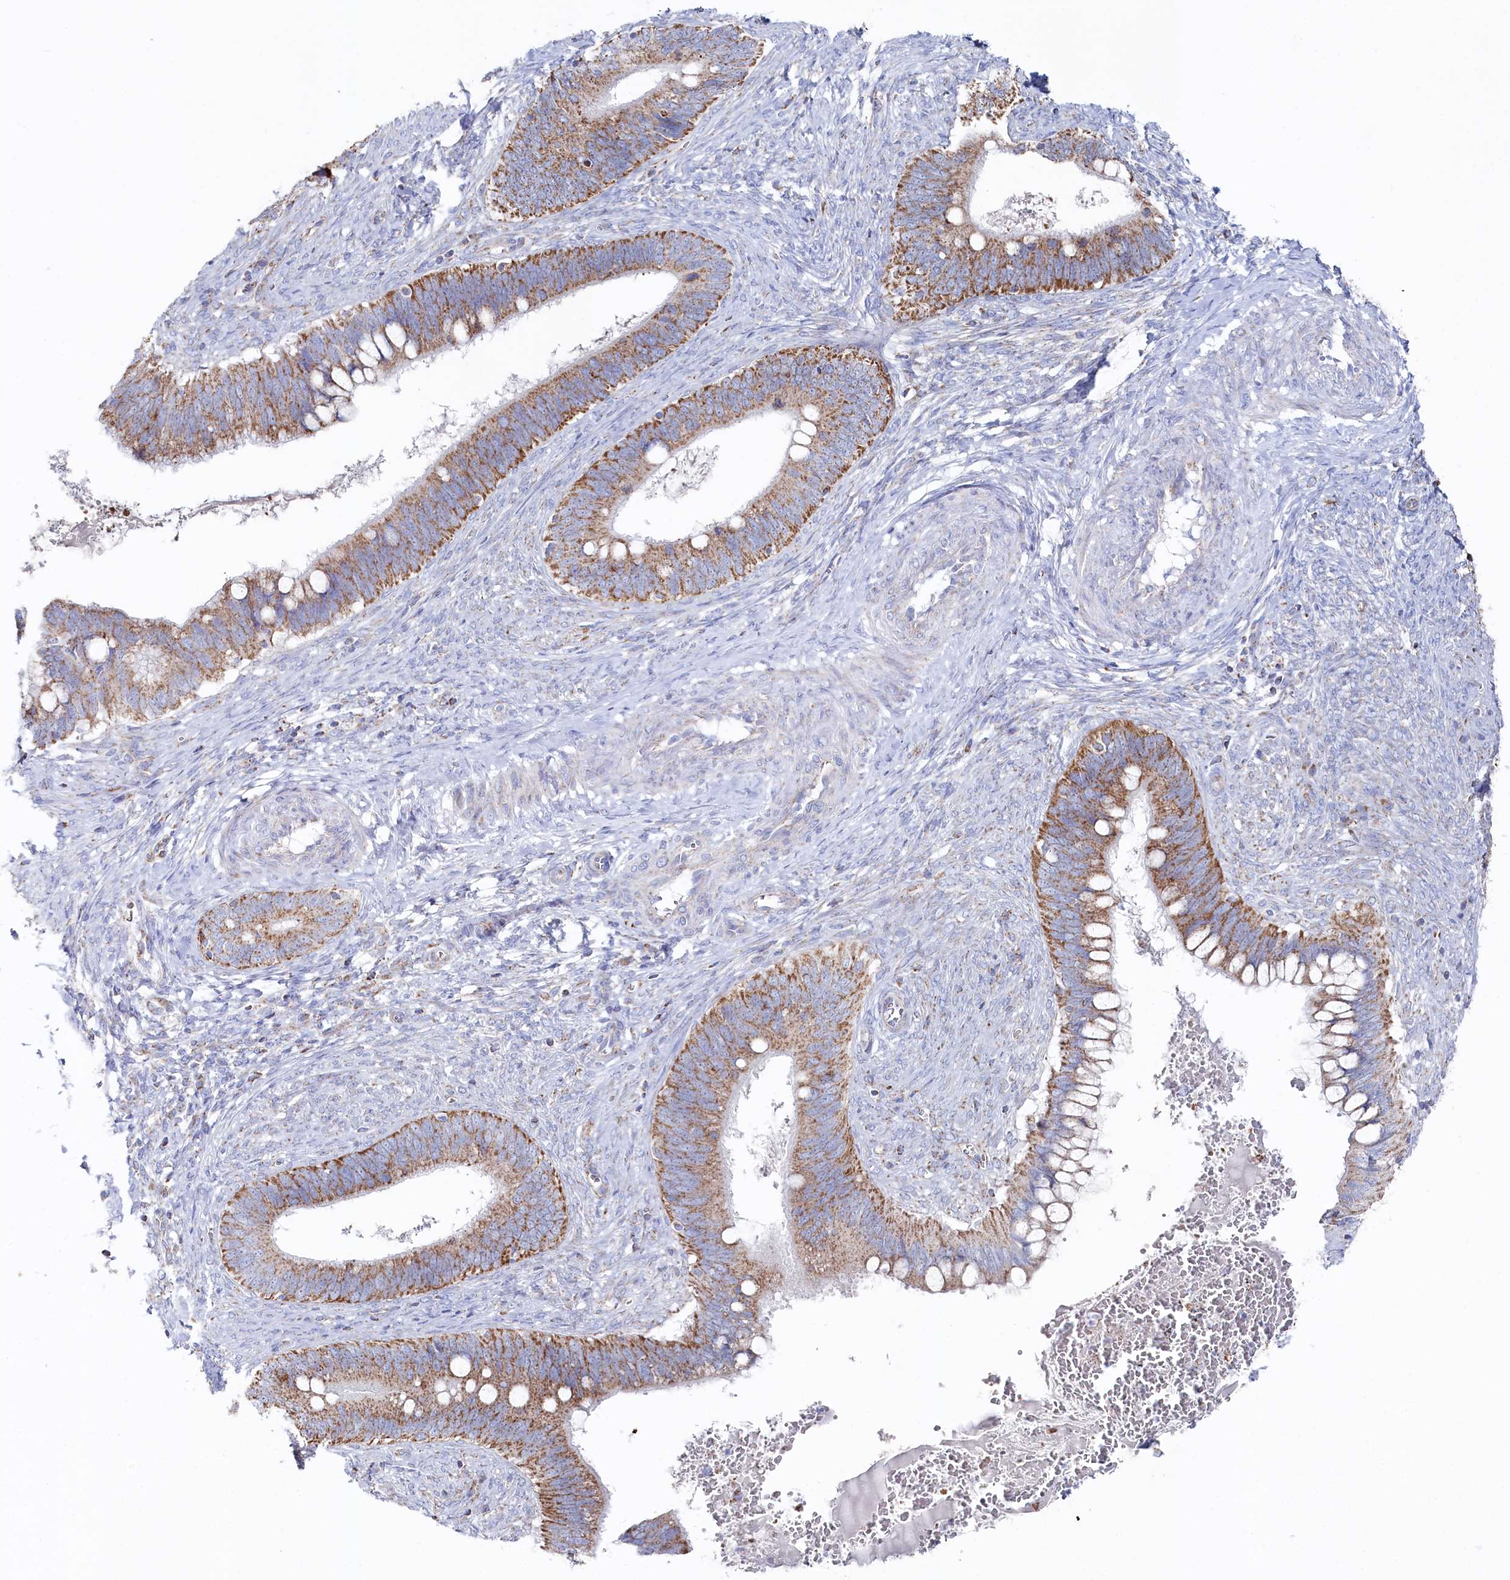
{"staining": {"intensity": "moderate", "quantity": ">75%", "location": "cytoplasmic/membranous"}, "tissue": "cervical cancer", "cell_type": "Tumor cells", "image_type": "cancer", "snomed": [{"axis": "morphology", "description": "Adenocarcinoma, NOS"}, {"axis": "topography", "description": "Cervix"}], "caption": "DAB (3,3'-diaminobenzidine) immunohistochemical staining of cervical cancer reveals moderate cytoplasmic/membranous protein staining in about >75% of tumor cells.", "gene": "GLS2", "patient": {"sex": "female", "age": 42}}